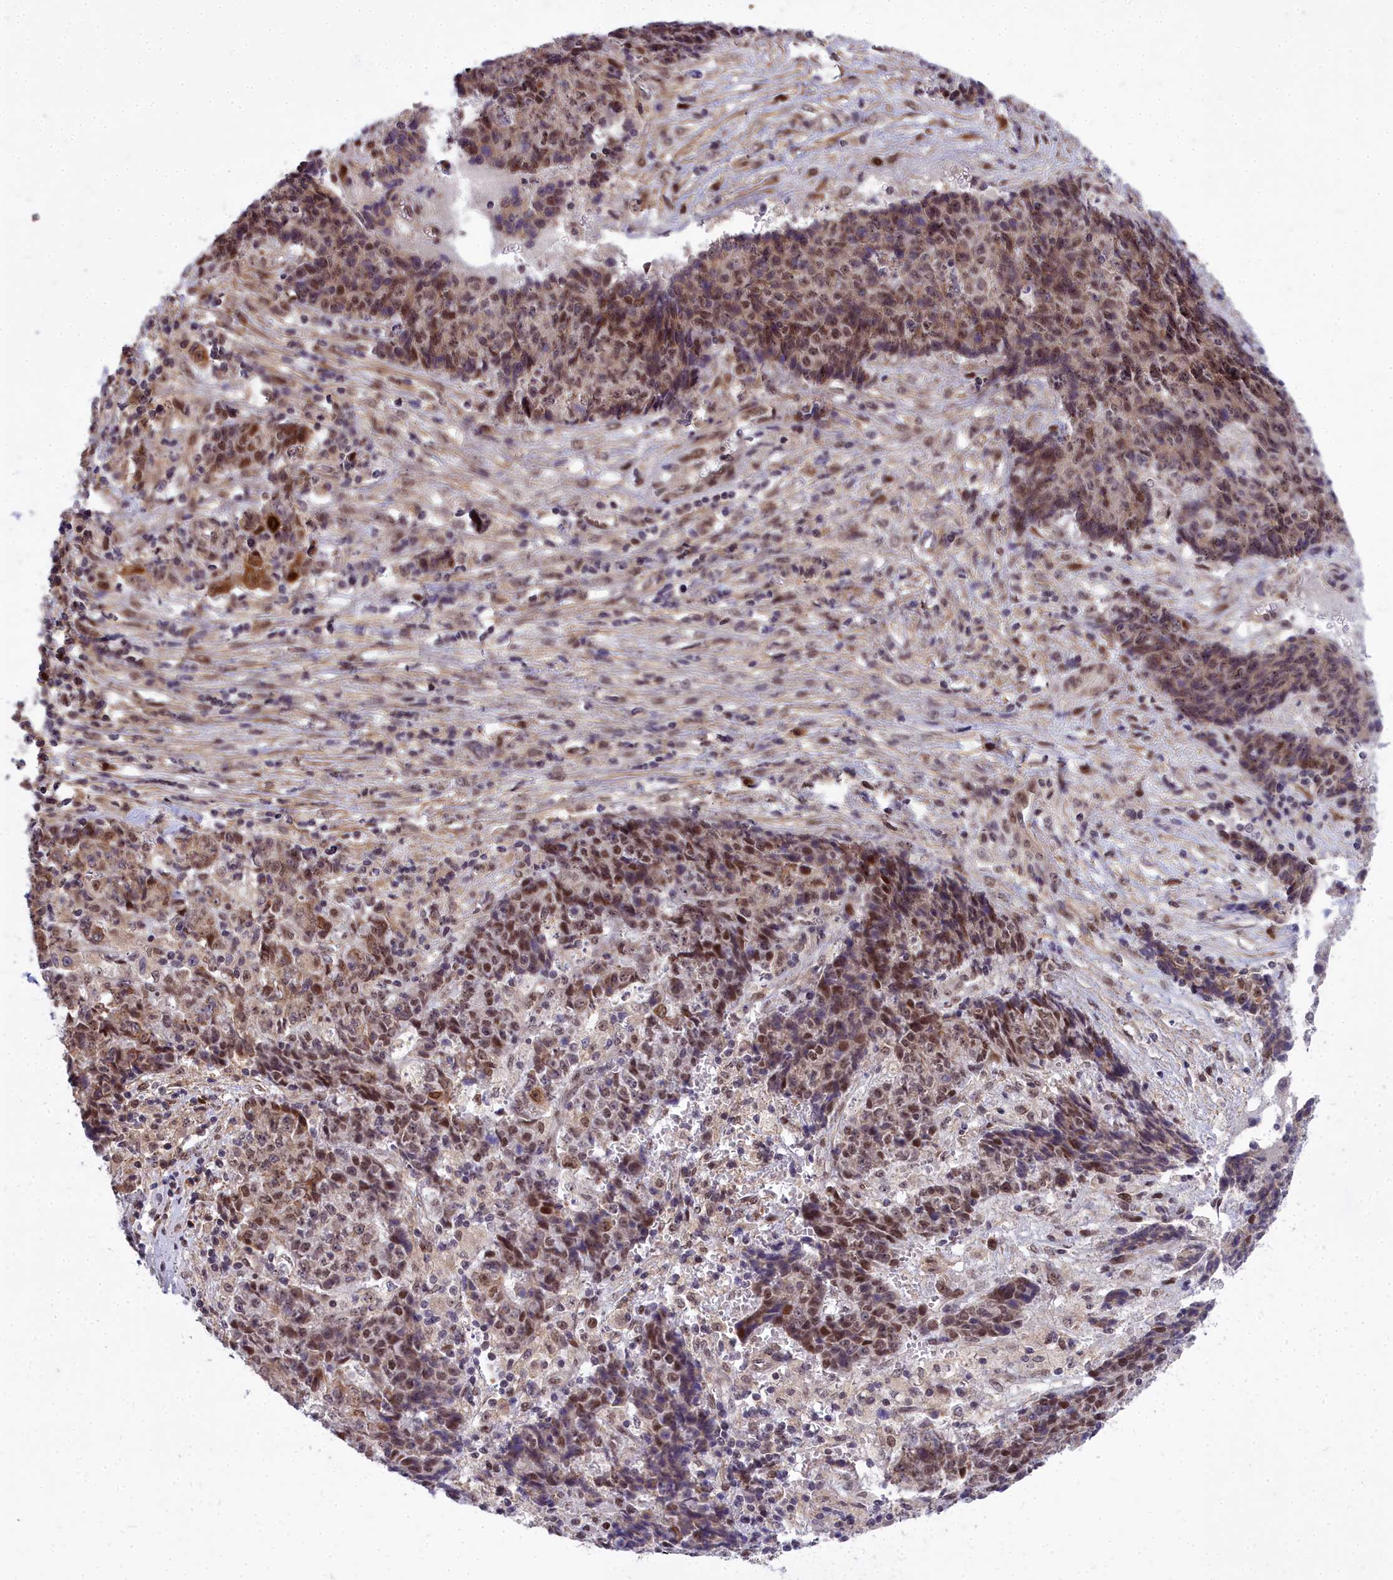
{"staining": {"intensity": "moderate", "quantity": "25%-75%", "location": "nuclear"}, "tissue": "ovarian cancer", "cell_type": "Tumor cells", "image_type": "cancer", "snomed": [{"axis": "morphology", "description": "Carcinoma, endometroid"}, {"axis": "topography", "description": "Ovary"}], "caption": "Immunohistochemical staining of endometroid carcinoma (ovarian) reveals medium levels of moderate nuclear protein staining in approximately 25%-75% of tumor cells.", "gene": "ABCB8", "patient": {"sex": "female", "age": 42}}